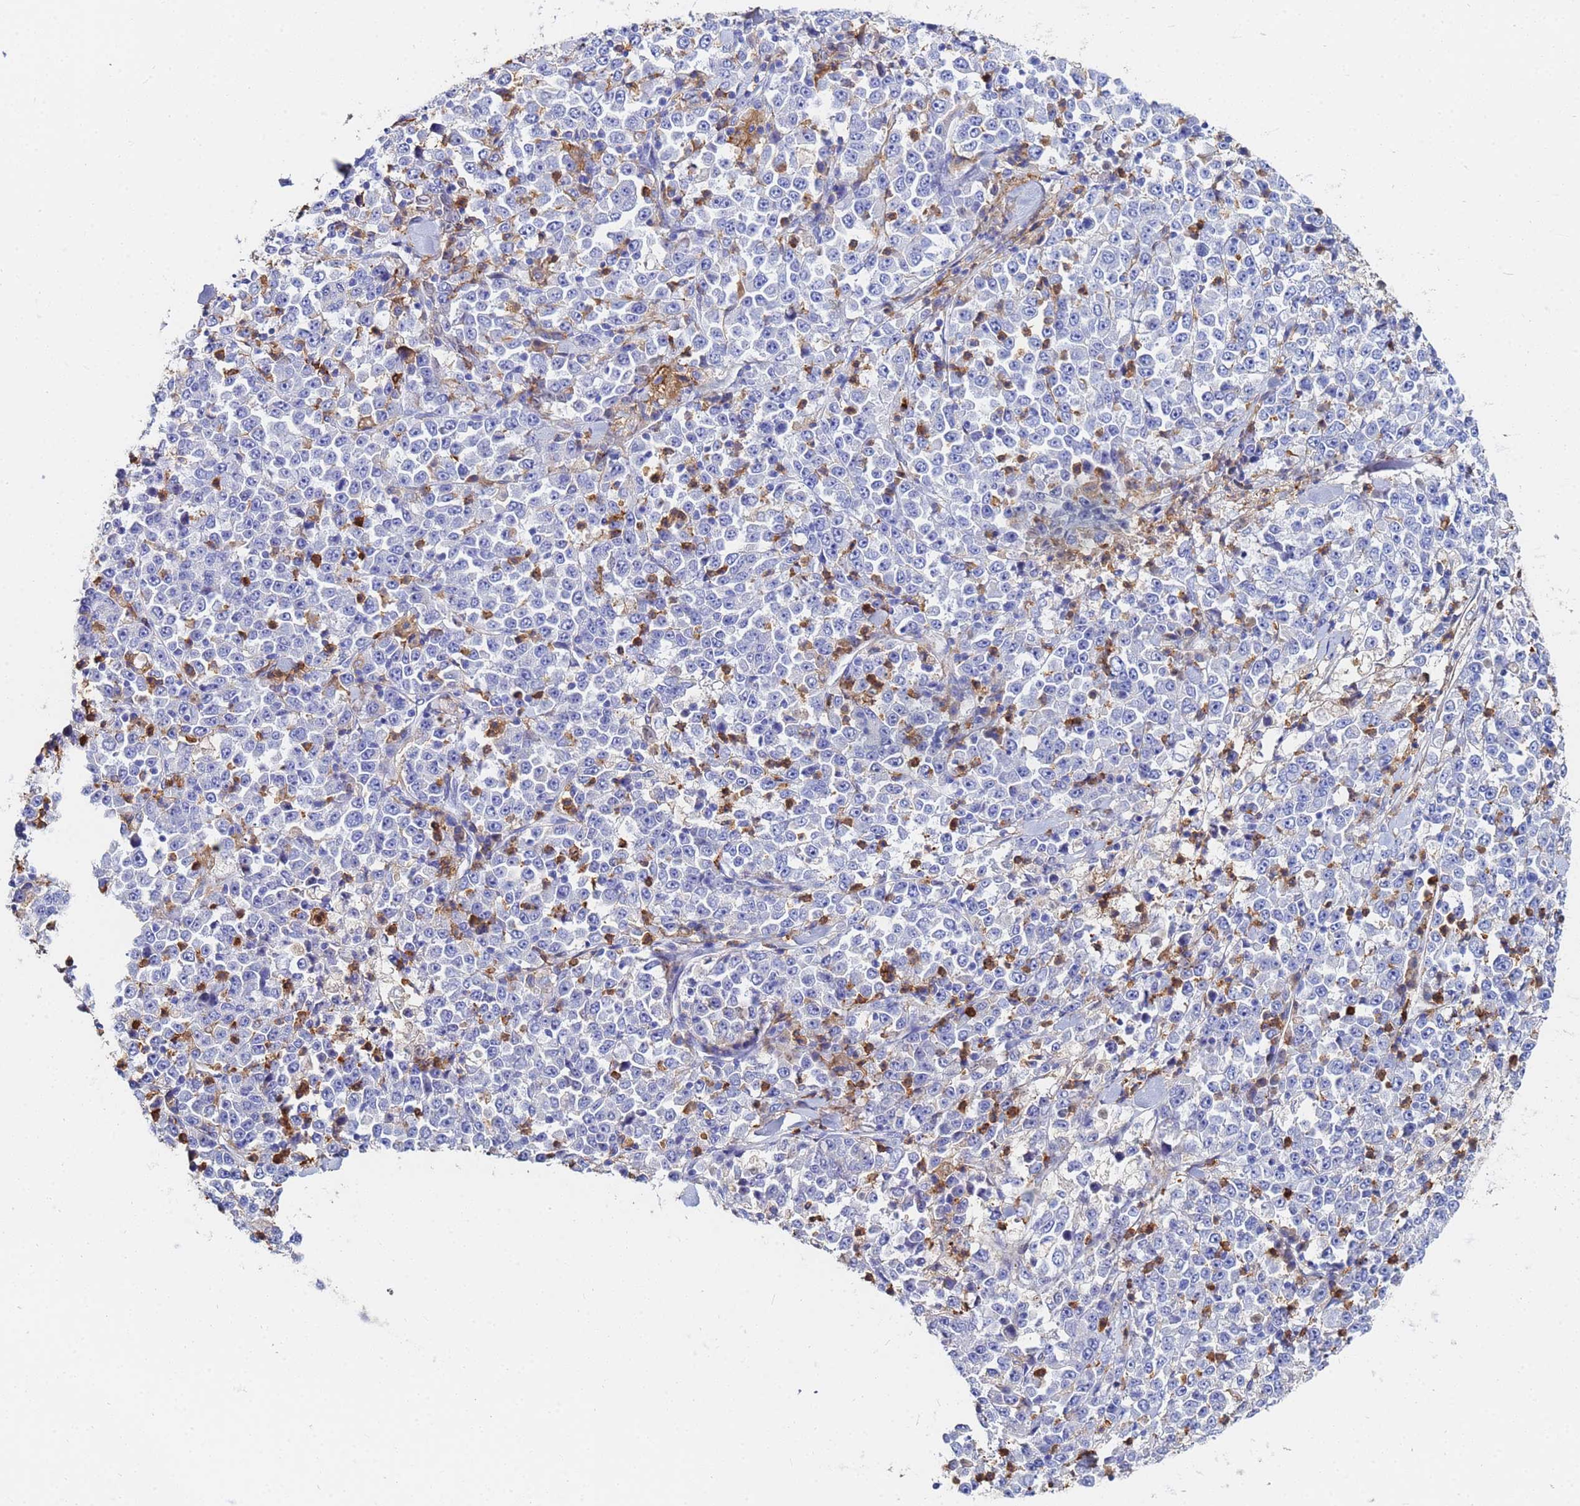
{"staining": {"intensity": "negative", "quantity": "none", "location": "none"}, "tissue": "stomach cancer", "cell_type": "Tumor cells", "image_type": "cancer", "snomed": [{"axis": "morphology", "description": "Normal tissue, NOS"}, {"axis": "morphology", "description": "Adenocarcinoma, NOS"}, {"axis": "topography", "description": "Stomach, upper"}, {"axis": "topography", "description": "Stomach"}], "caption": "Image shows no protein staining in tumor cells of adenocarcinoma (stomach) tissue.", "gene": "BASP1", "patient": {"sex": "male", "age": 59}}